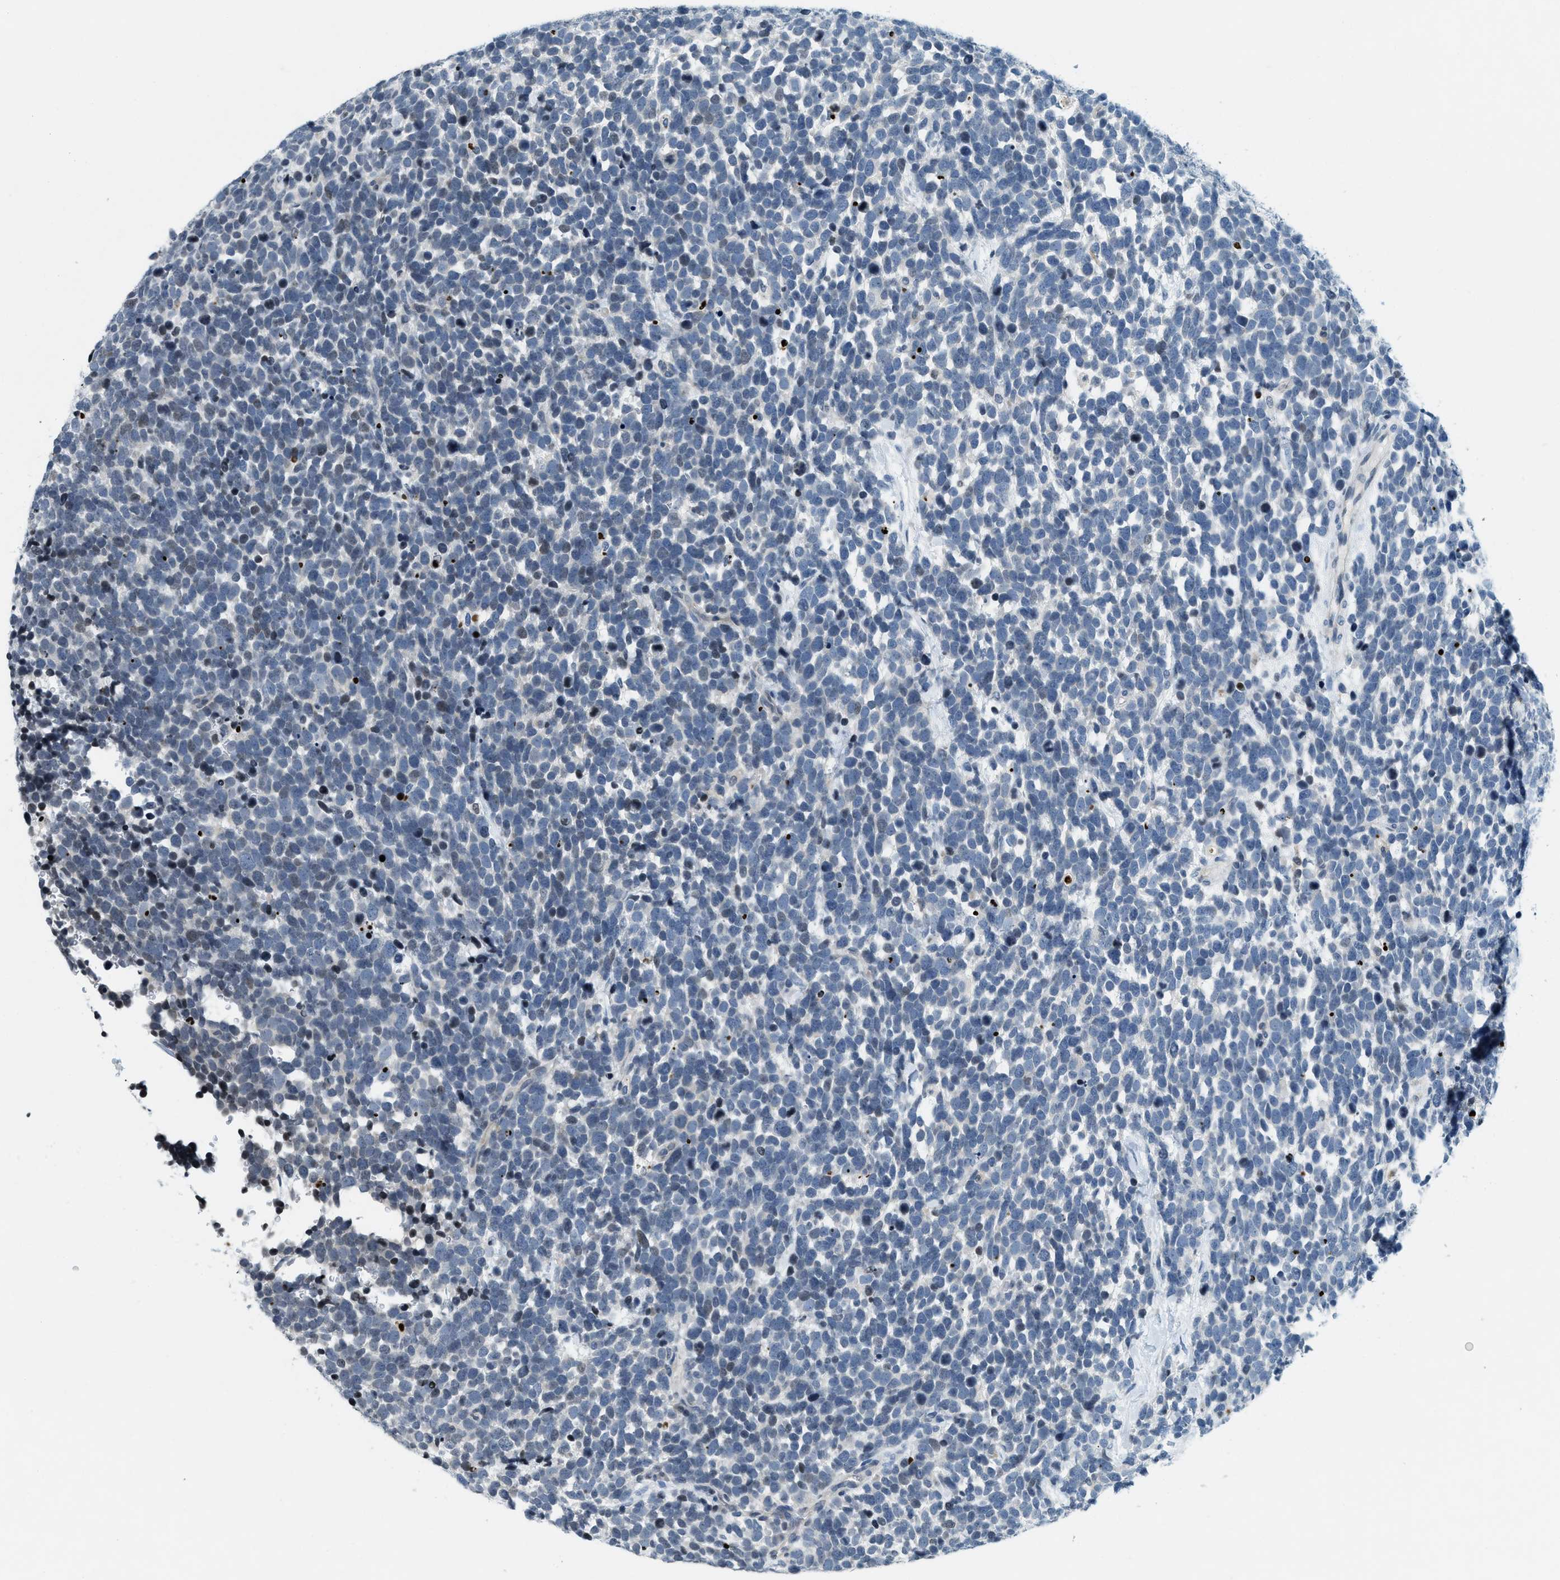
{"staining": {"intensity": "negative", "quantity": "none", "location": "none"}, "tissue": "urothelial cancer", "cell_type": "Tumor cells", "image_type": "cancer", "snomed": [{"axis": "morphology", "description": "Urothelial carcinoma, High grade"}, {"axis": "topography", "description": "Urinary bladder"}], "caption": "Immunohistochemical staining of urothelial carcinoma (high-grade) reveals no significant positivity in tumor cells.", "gene": "UVRAG", "patient": {"sex": "female", "age": 82}}